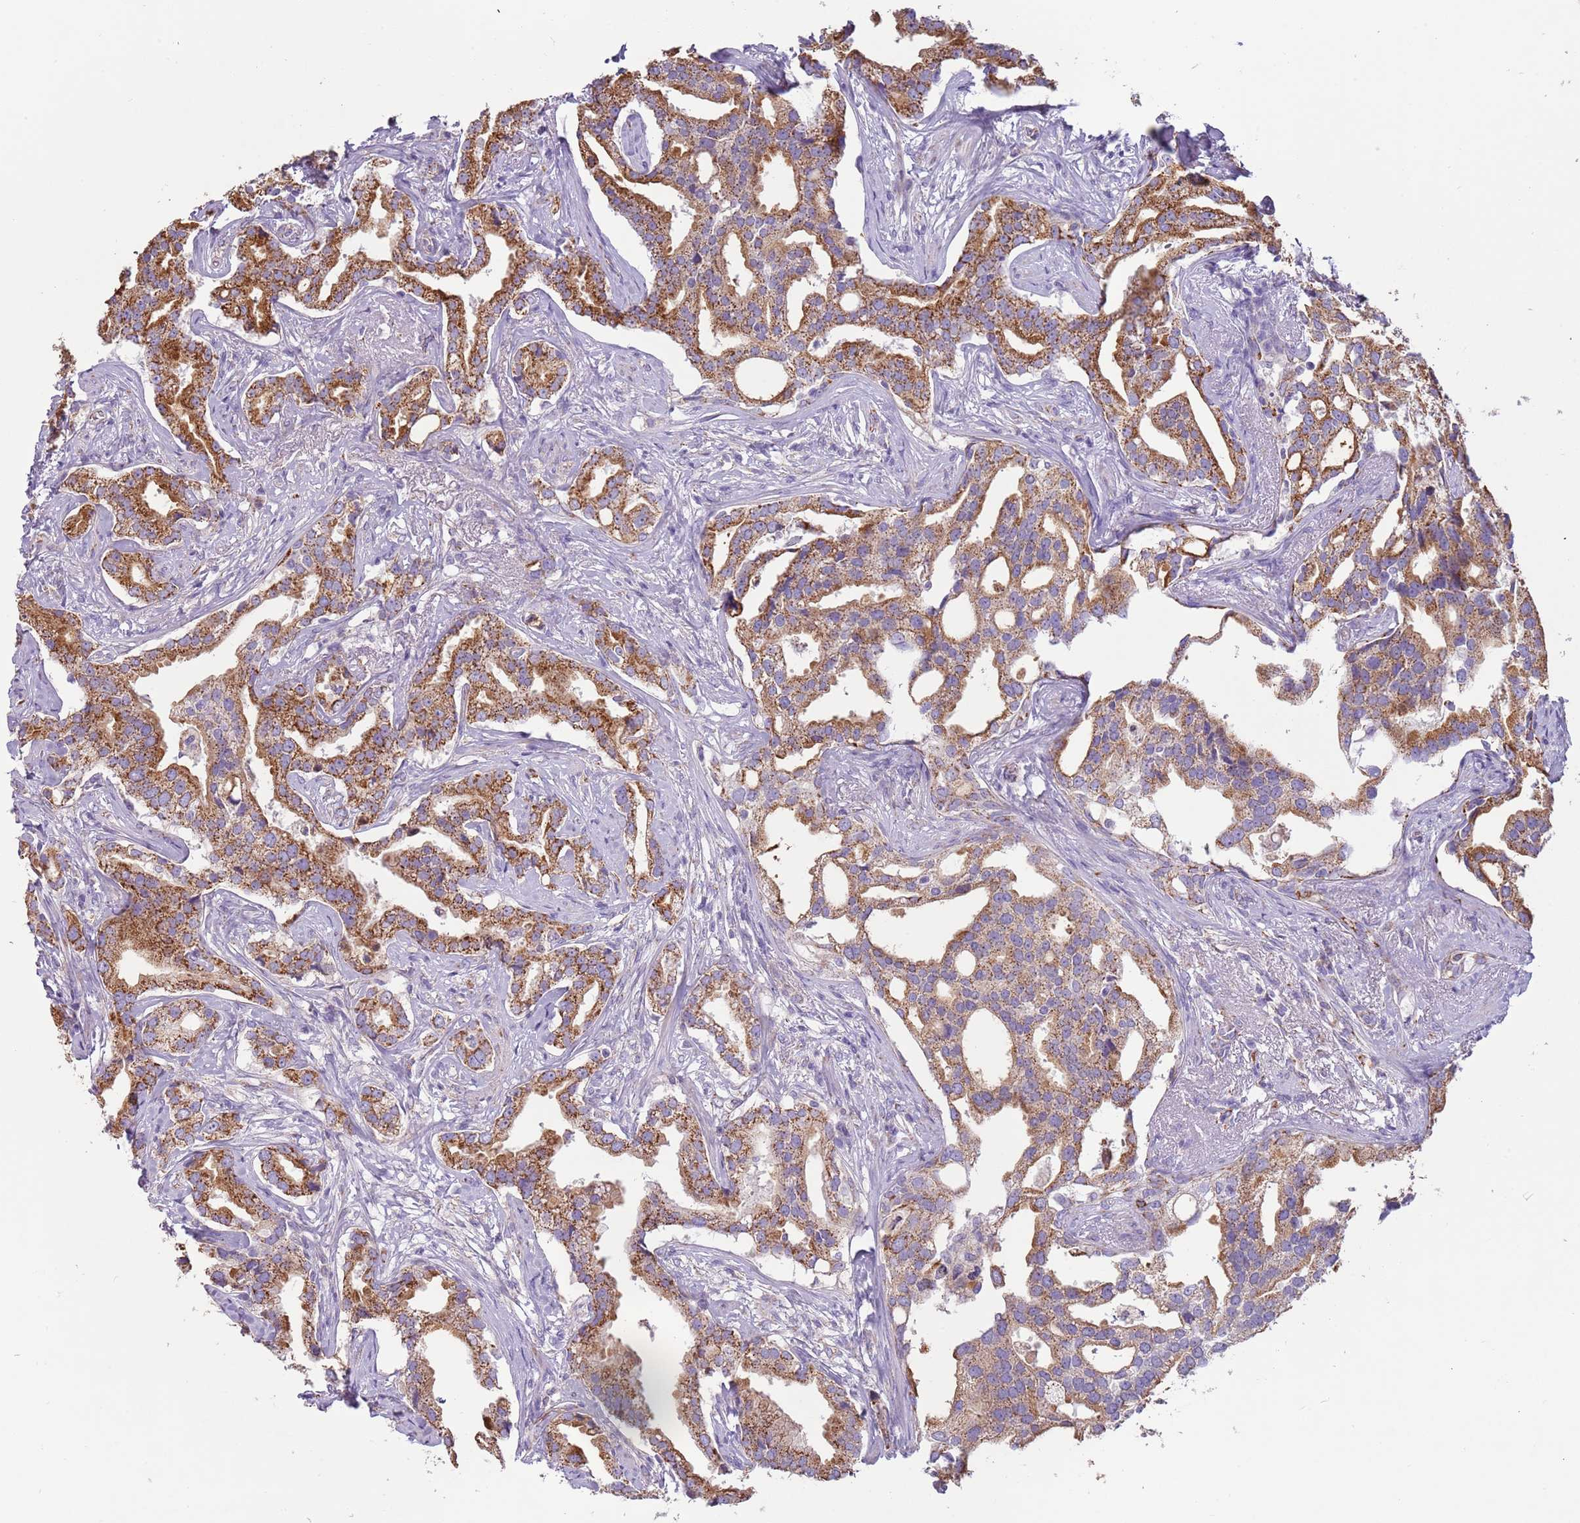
{"staining": {"intensity": "moderate", "quantity": ">75%", "location": "cytoplasmic/membranous"}, "tissue": "prostate cancer", "cell_type": "Tumor cells", "image_type": "cancer", "snomed": [{"axis": "morphology", "description": "Adenocarcinoma, High grade"}, {"axis": "topography", "description": "Prostate"}], "caption": "Protein expression analysis of adenocarcinoma (high-grade) (prostate) exhibits moderate cytoplasmic/membranous expression in about >75% of tumor cells.", "gene": "RNF222", "patient": {"sex": "male", "age": 67}}